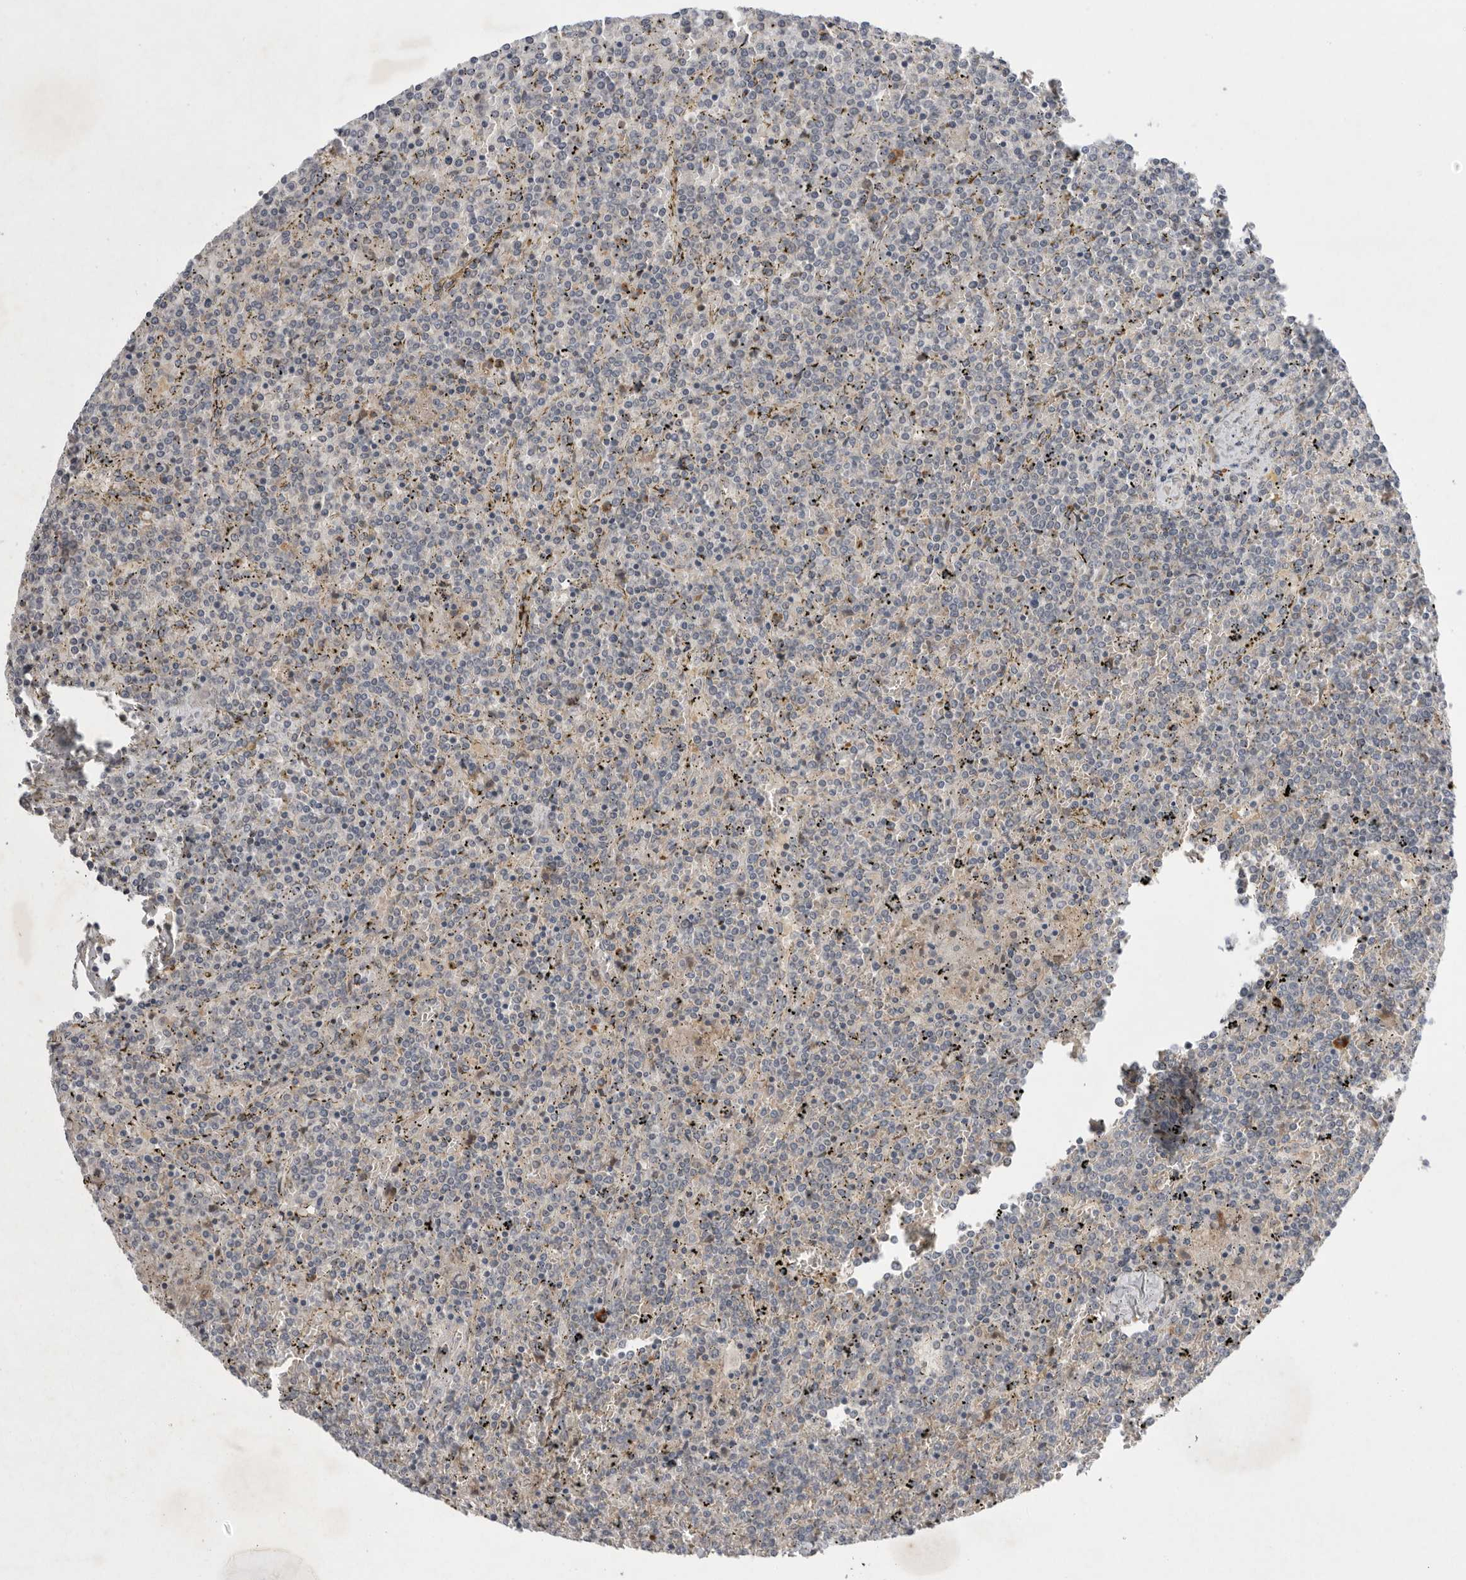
{"staining": {"intensity": "negative", "quantity": "none", "location": "none"}, "tissue": "lymphoma", "cell_type": "Tumor cells", "image_type": "cancer", "snomed": [{"axis": "morphology", "description": "Malignant lymphoma, non-Hodgkin's type, Low grade"}, {"axis": "topography", "description": "Spleen"}], "caption": "Tumor cells show no significant protein staining in lymphoma.", "gene": "NRCAM", "patient": {"sex": "female", "age": 19}}